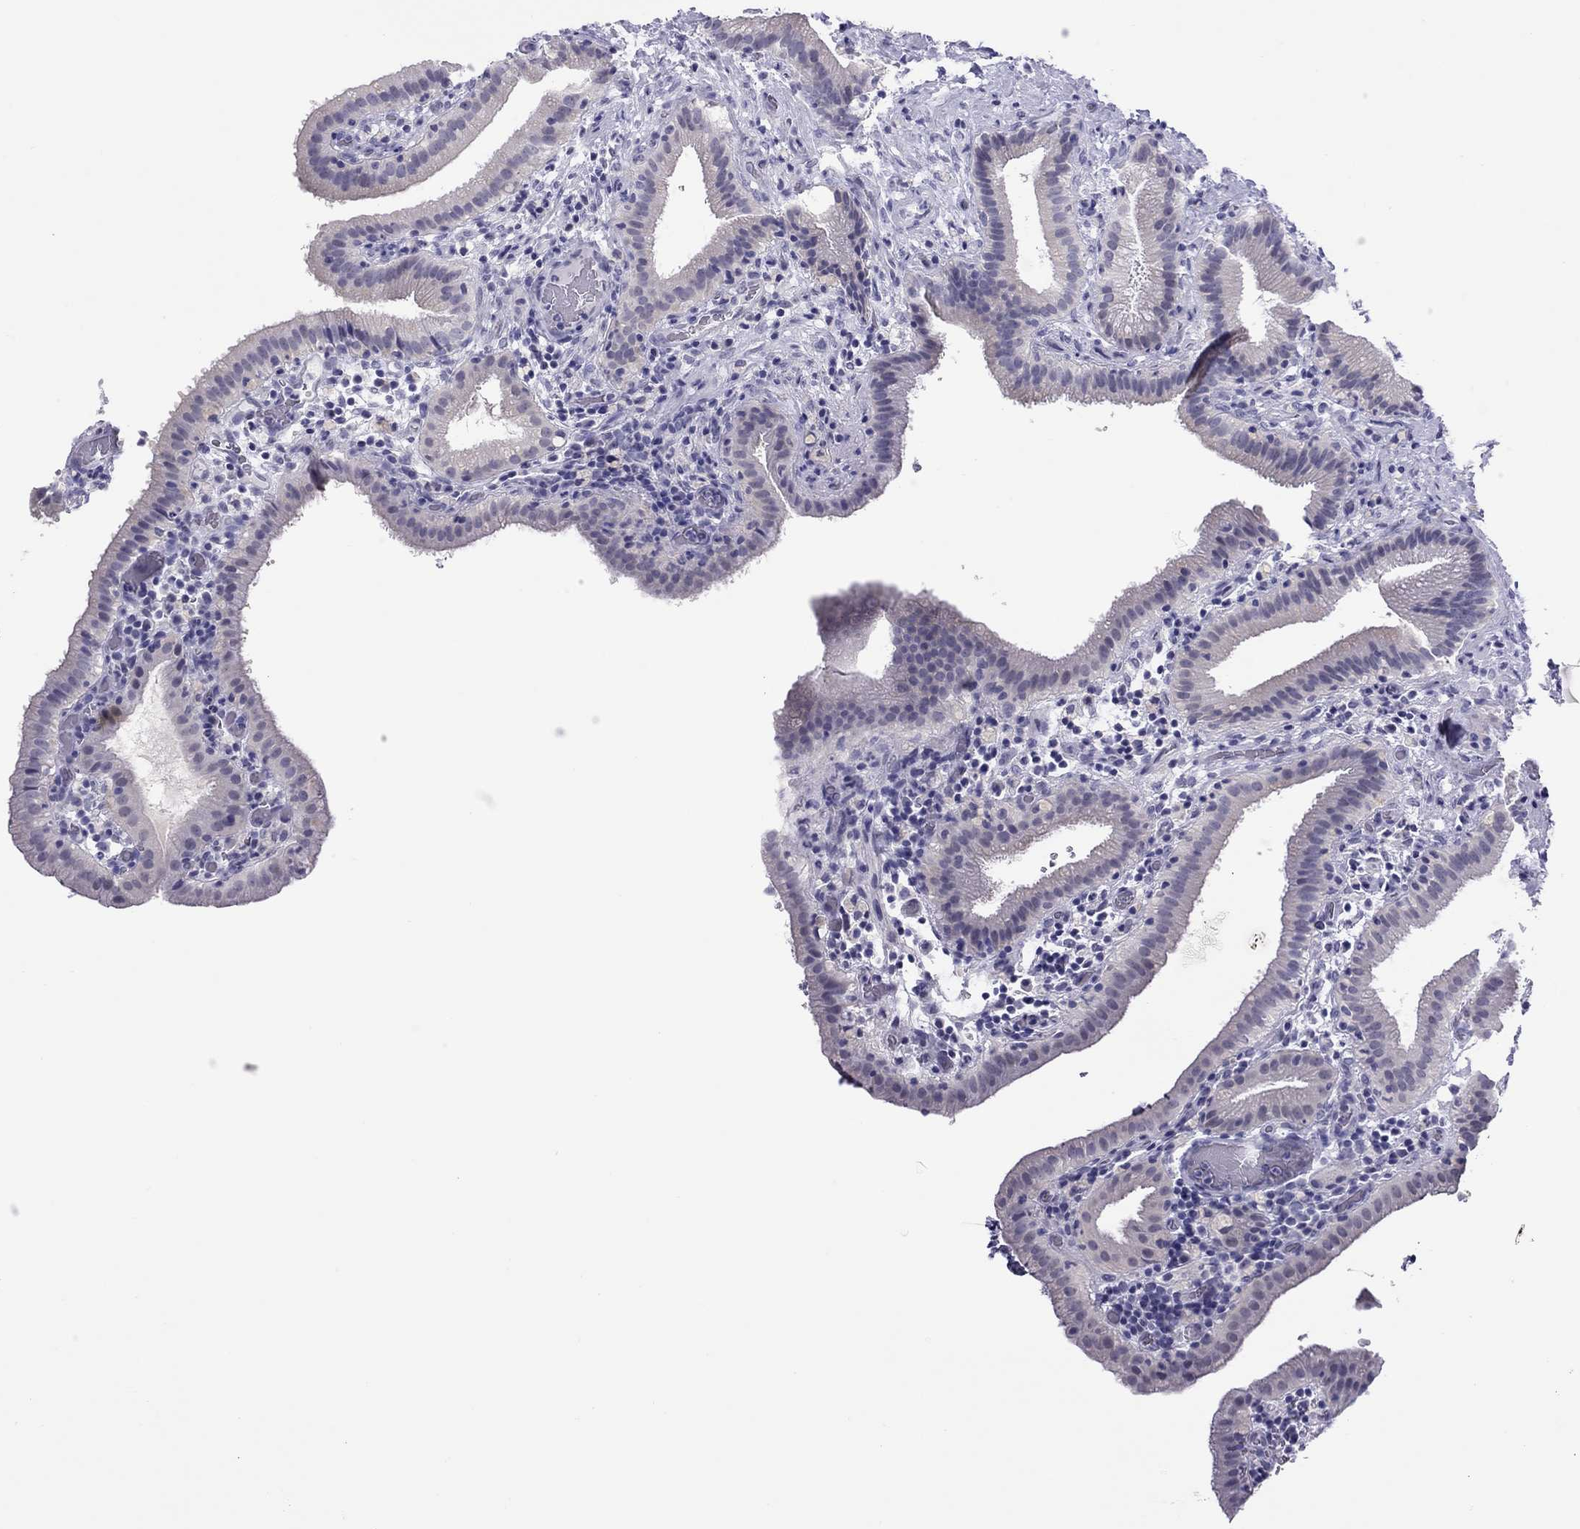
{"staining": {"intensity": "negative", "quantity": "none", "location": "none"}, "tissue": "gallbladder", "cell_type": "Glandular cells", "image_type": "normal", "snomed": [{"axis": "morphology", "description": "Normal tissue, NOS"}, {"axis": "topography", "description": "Gallbladder"}], "caption": "IHC of unremarkable gallbladder exhibits no expression in glandular cells.", "gene": "CHRNB3", "patient": {"sex": "male", "age": 62}}